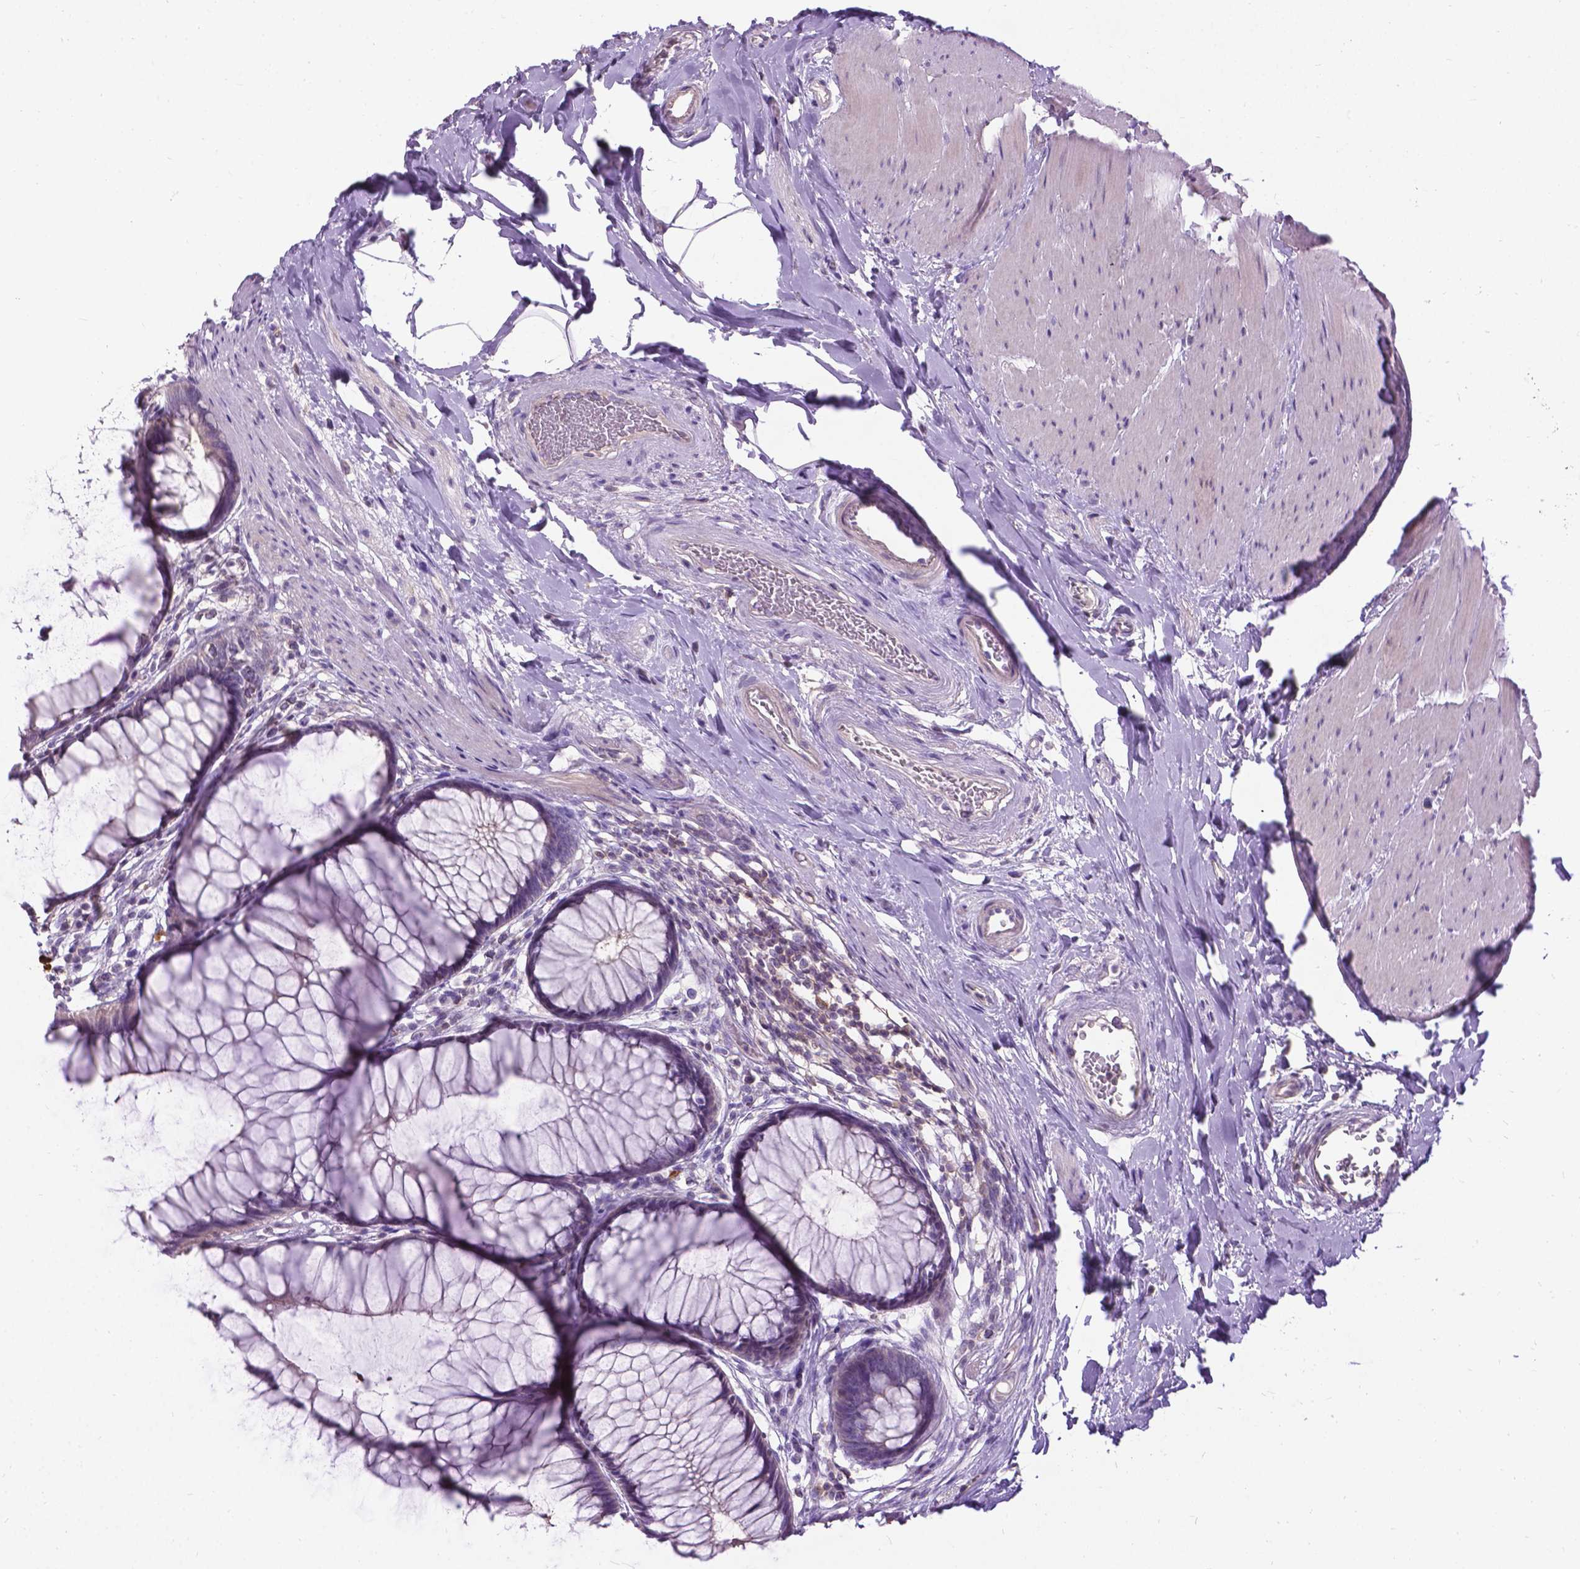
{"staining": {"intensity": "negative", "quantity": "none", "location": "none"}, "tissue": "rectum", "cell_type": "Glandular cells", "image_type": "normal", "snomed": [{"axis": "morphology", "description": "Normal tissue, NOS"}, {"axis": "topography", "description": "Smooth muscle"}, {"axis": "topography", "description": "Rectum"}], "caption": "A histopathology image of rectum stained for a protein demonstrates no brown staining in glandular cells. The staining was performed using DAB to visualize the protein expression in brown, while the nuclei were stained in blue with hematoxylin (Magnification: 20x).", "gene": "JAK3", "patient": {"sex": "male", "age": 53}}